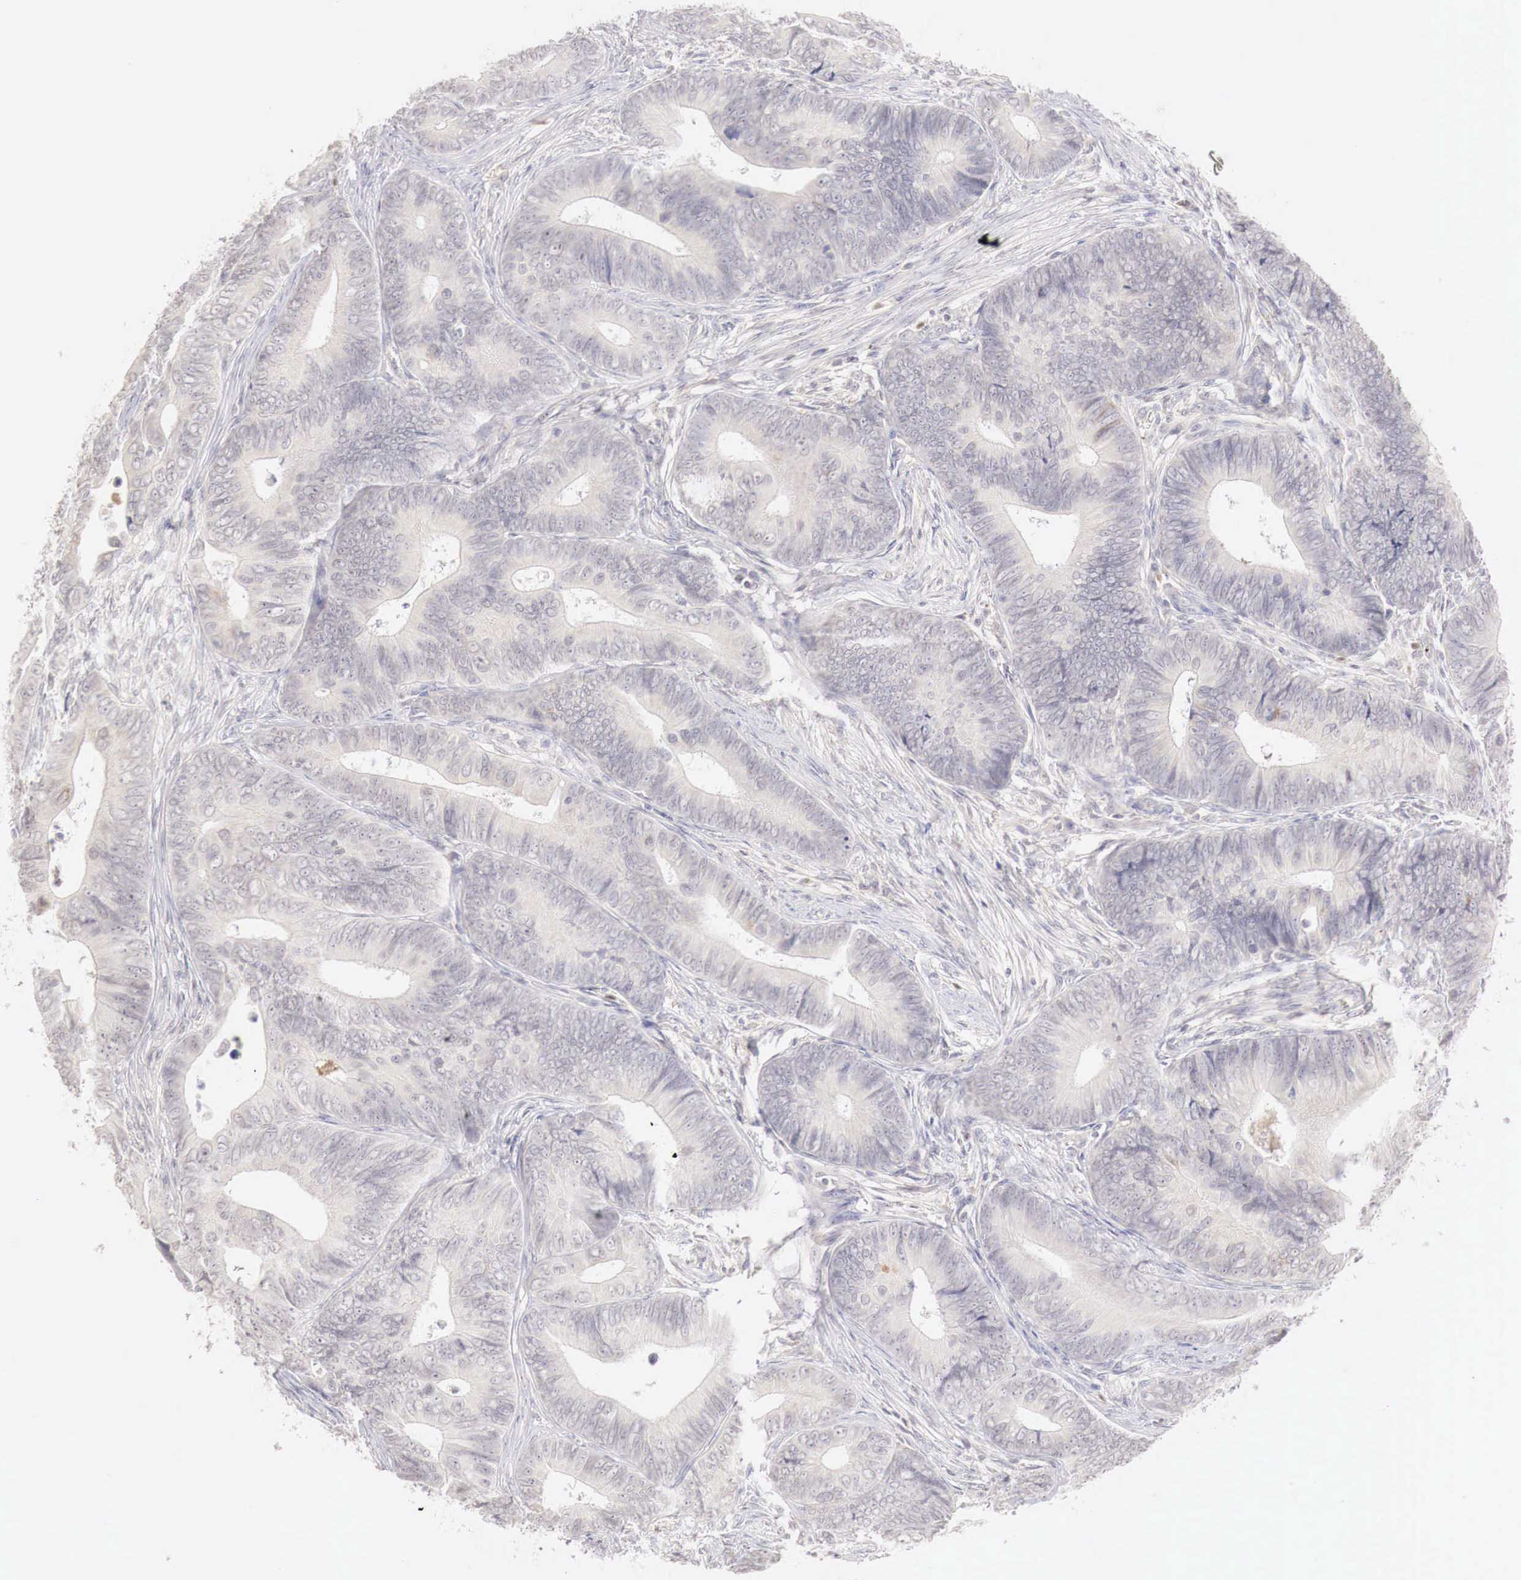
{"staining": {"intensity": "negative", "quantity": "none", "location": "none"}, "tissue": "colorectal cancer", "cell_type": "Tumor cells", "image_type": "cancer", "snomed": [{"axis": "morphology", "description": "Adenocarcinoma, NOS"}, {"axis": "topography", "description": "Colon"}], "caption": "This is an immunohistochemistry (IHC) photomicrograph of colorectal cancer (adenocarcinoma). There is no staining in tumor cells.", "gene": "GATA1", "patient": {"sex": "female", "age": 78}}